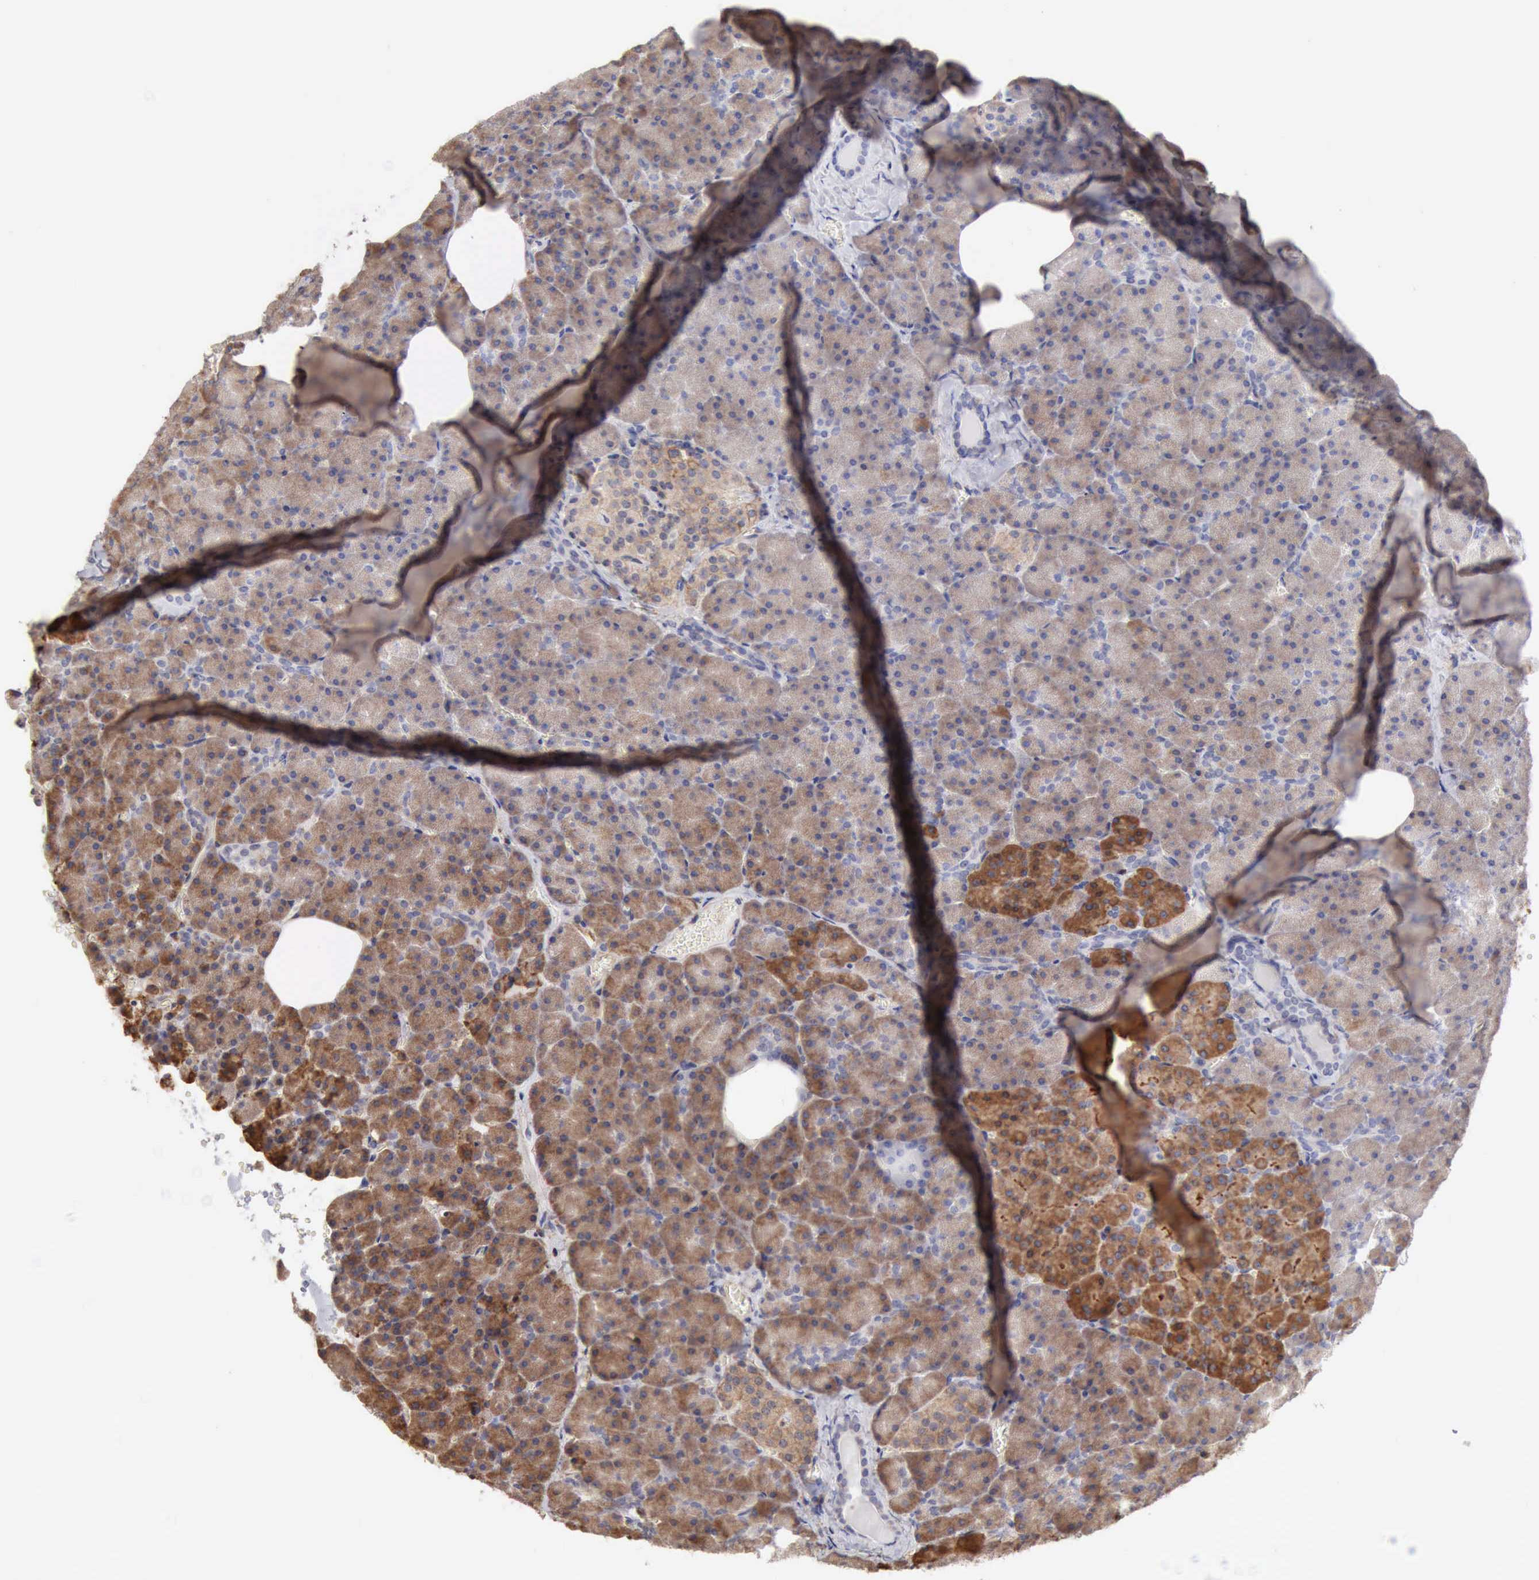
{"staining": {"intensity": "weak", "quantity": "25%-75%", "location": "cytoplasmic/membranous"}, "tissue": "pancreas", "cell_type": "Exocrine glandular cells", "image_type": "normal", "snomed": [{"axis": "morphology", "description": "Normal tissue, NOS"}, {"axis": "topography", "description": "Pancreas"}], "caption": "IHC of benign human pancreas exhibits low levels of weak cytoplasmic/membranous expression in about 25%-75% of exocrine glandular cells.", "gene": "GPR101", "patient": {"sex": "female", "age": 35}}